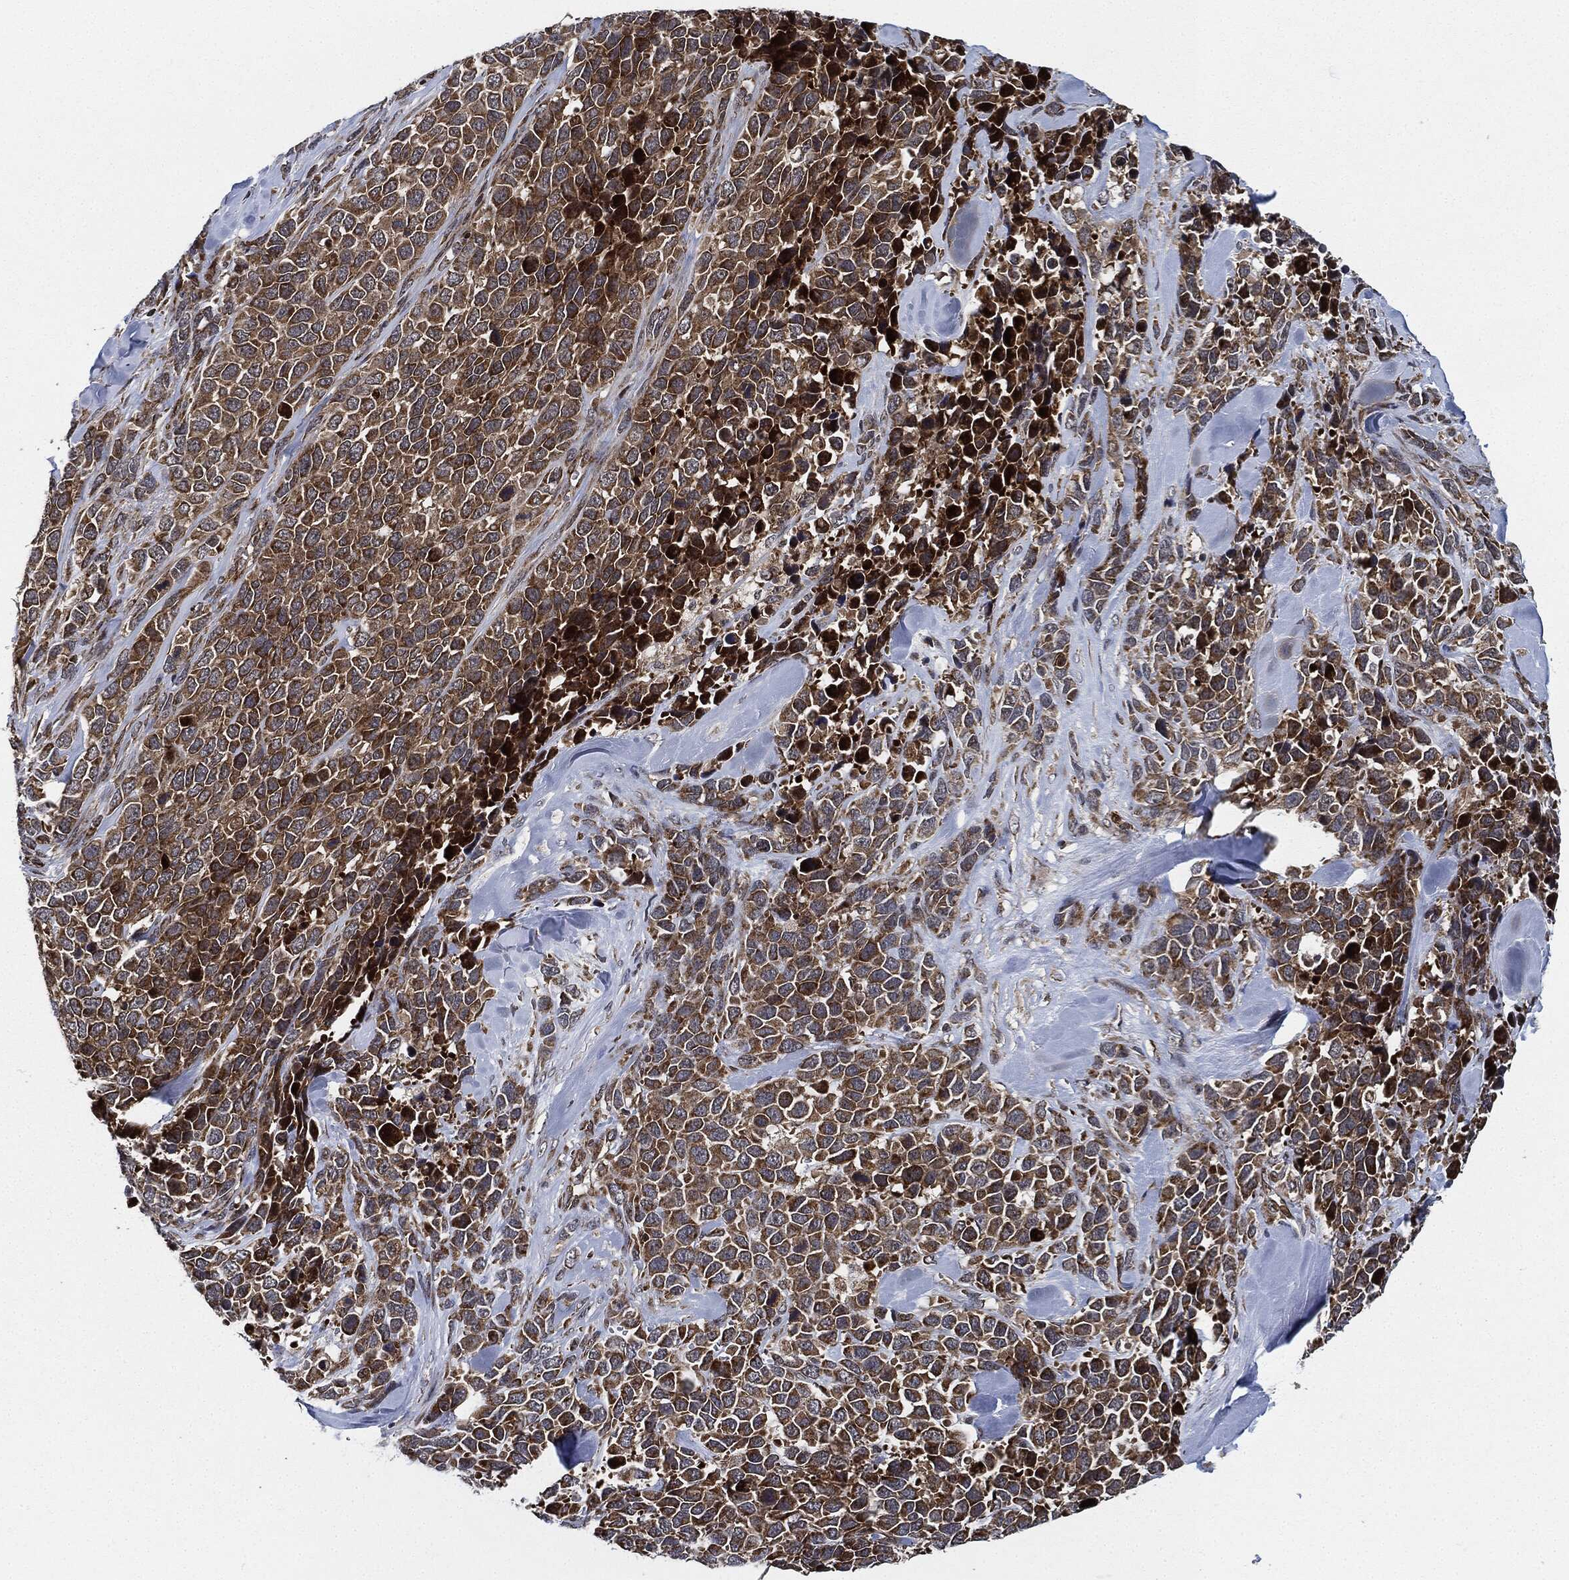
{"staining": {"intensity": "moderate", "quantity": ">75%", "location": "cytoplasmic/membranous"}, "tissue": "melanoma", "cell_type": "Tumor cells", "image_type": "cancer", "snomed": [{"axis": "morphology", "description": "Malignant melanoma, Metastatic site"}, {"axis": "topography", "description": "Skin"}], "caption": "IHC (DAB (3,3'-diaminobenzidine)) staining of human melanoma displays moderate cytoplasmic/membranous protein expression in about >75% of tumor cells.", "gene": "RNASEL", "patient": {"sex": "male", "age": 84}}